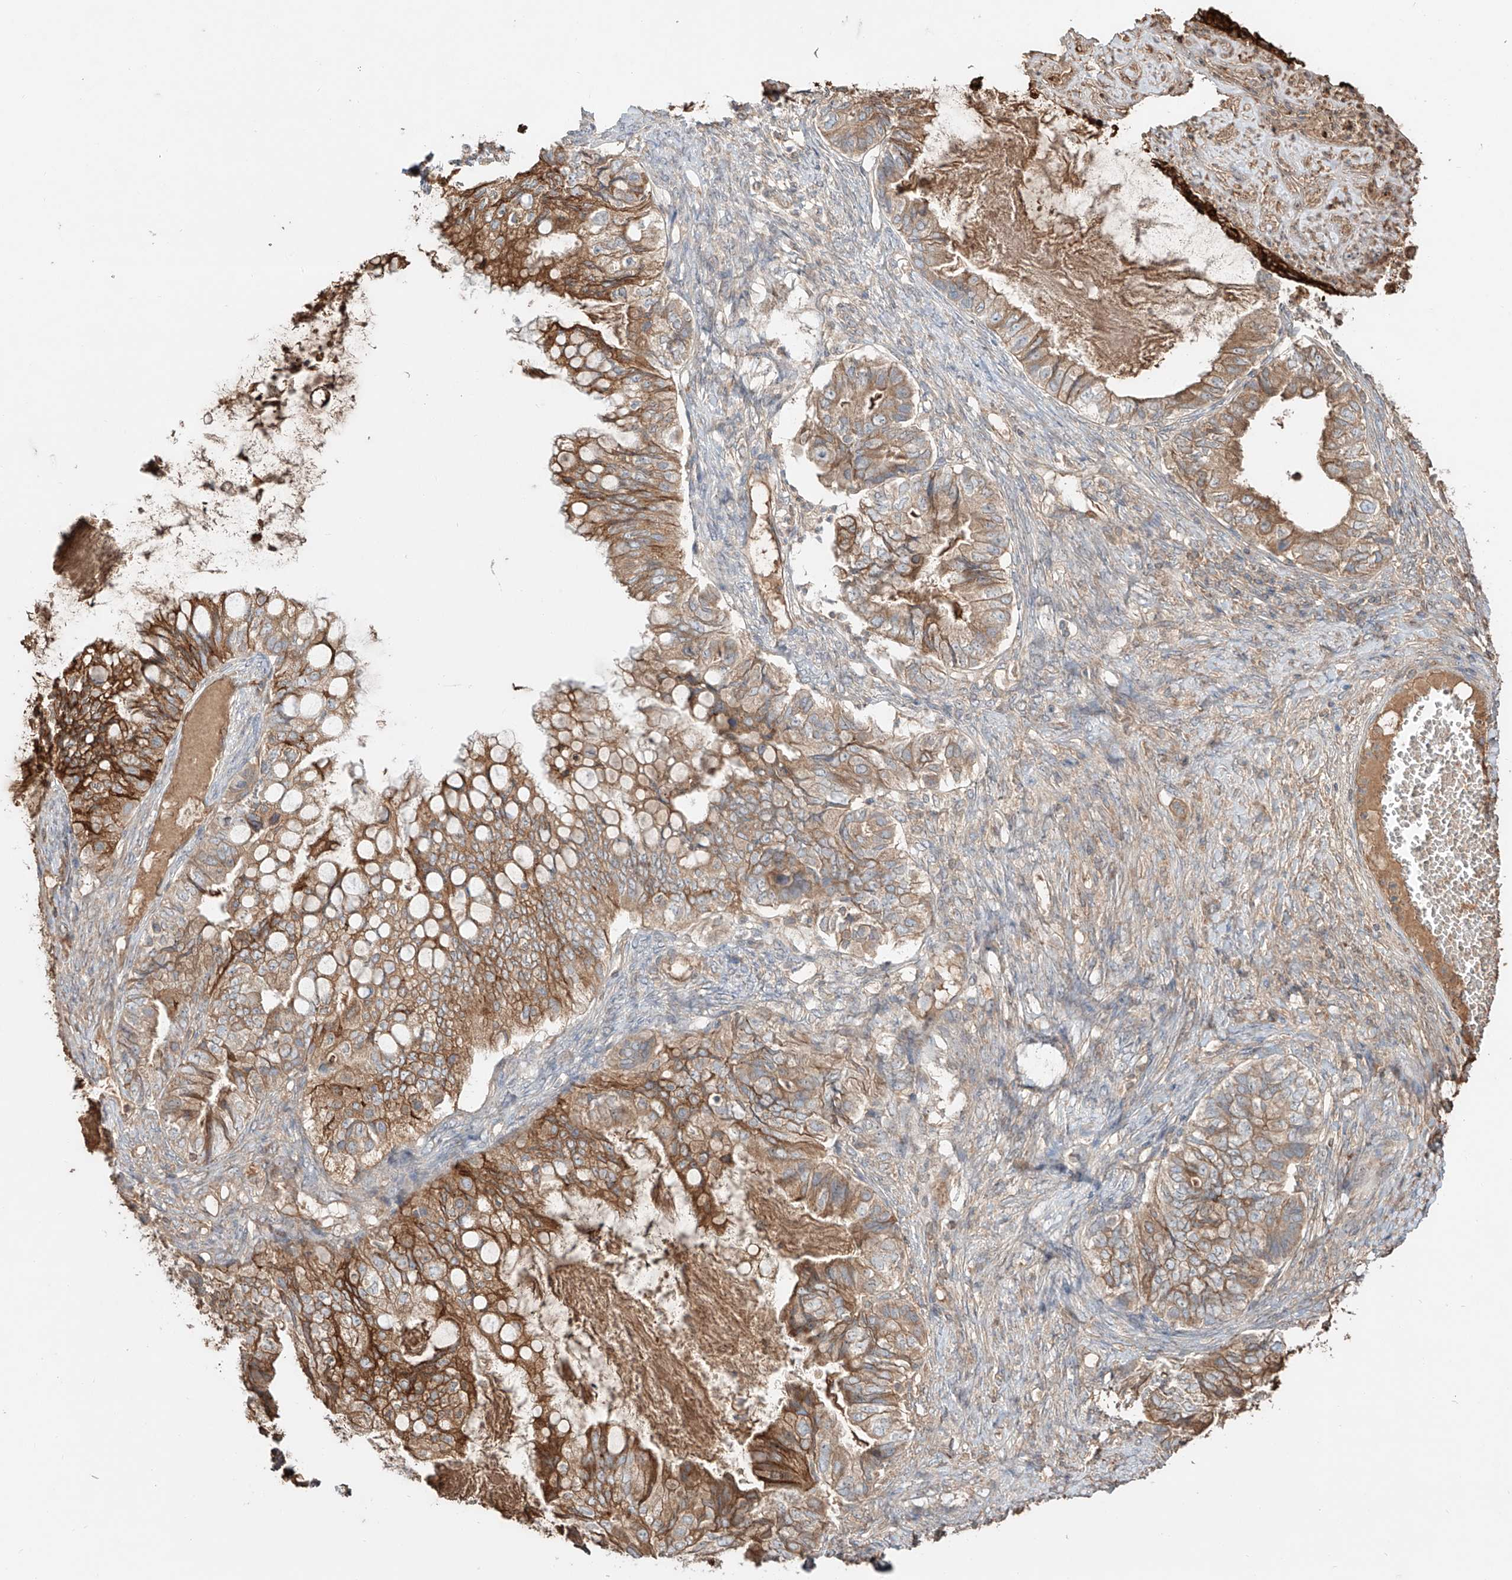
{"staining": {"intensity": "moderate", "quantity": ">75%", "location": "cytoplasmic/membranous"}, "tissue": "ovarian cancer", "cell_type": "Tumor cells", "image_type": "cancer", "snomed": [{"axis": "morphology", "description": "Cystadenocarcinoma, mucinous, NOS"}, {"axis": "topography", "description": "Ovary"}], "caption": "There is medium levels of moderate cytoplasmic/membranous positivity in tumor cells of ovarian cancer (mucinous cystadenocarcinoma), as demonstrated by immunohistochemical staining (brown color).", "gene": "ERO1A", "patient": {"sex": "female", "age": 80}}